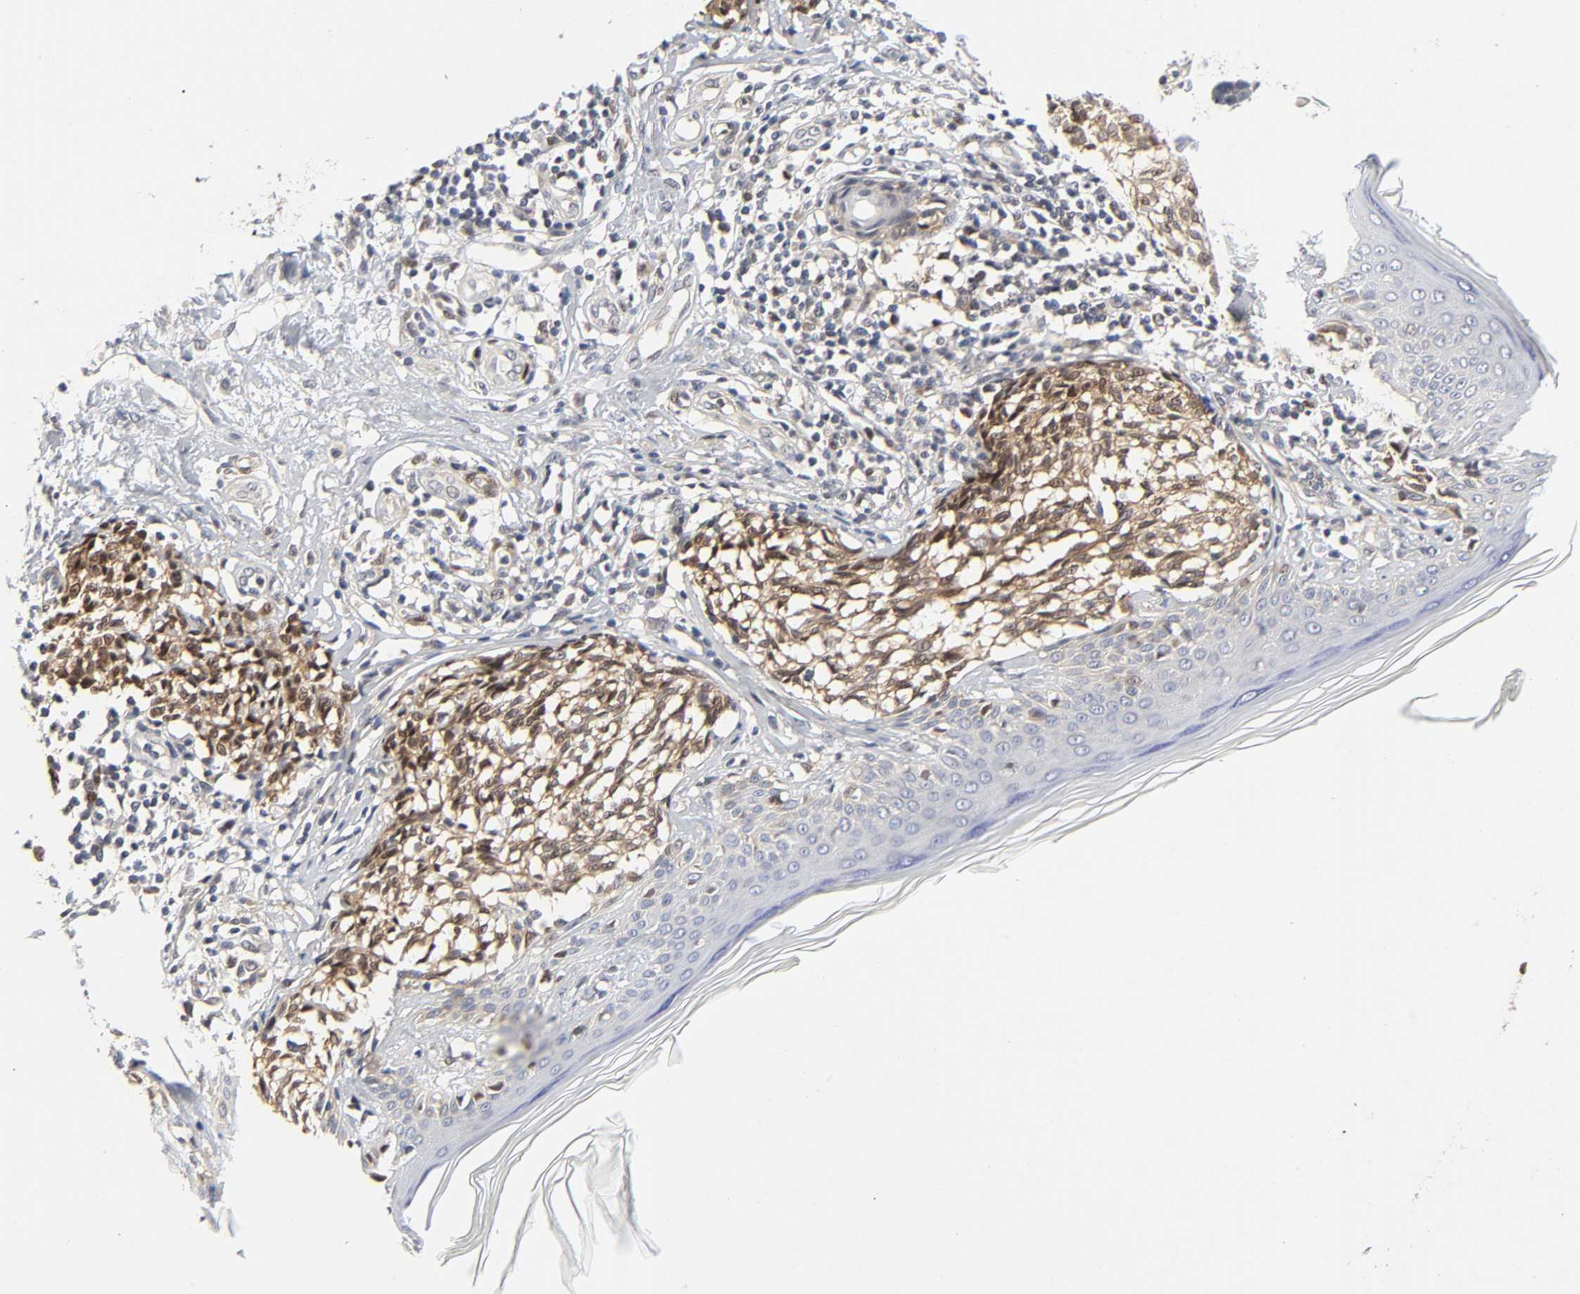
{"staining": {"intensity": "moderate", "quantity": ">75%", "location": "cytoplasmic/membranous"}, "tissue": "melanoma", "cell_type": "Tumor cells", "image_type": "cancer", "snomed": [{"axis": "morphology", "description": "Malignant melanoma, NOS"}, {"axis": "topography", "description": "Skin"}], "caption": "A high-resolution photomicrograph shows IHC staining of melanoma, which displays moderate cytoplasmic/membranous positivity in about >75% of tumor cells. (IHC, brightfield microscopy, high magnification).", "gene": "PTEN", "patient": {"sex": "male", "age": 67}}